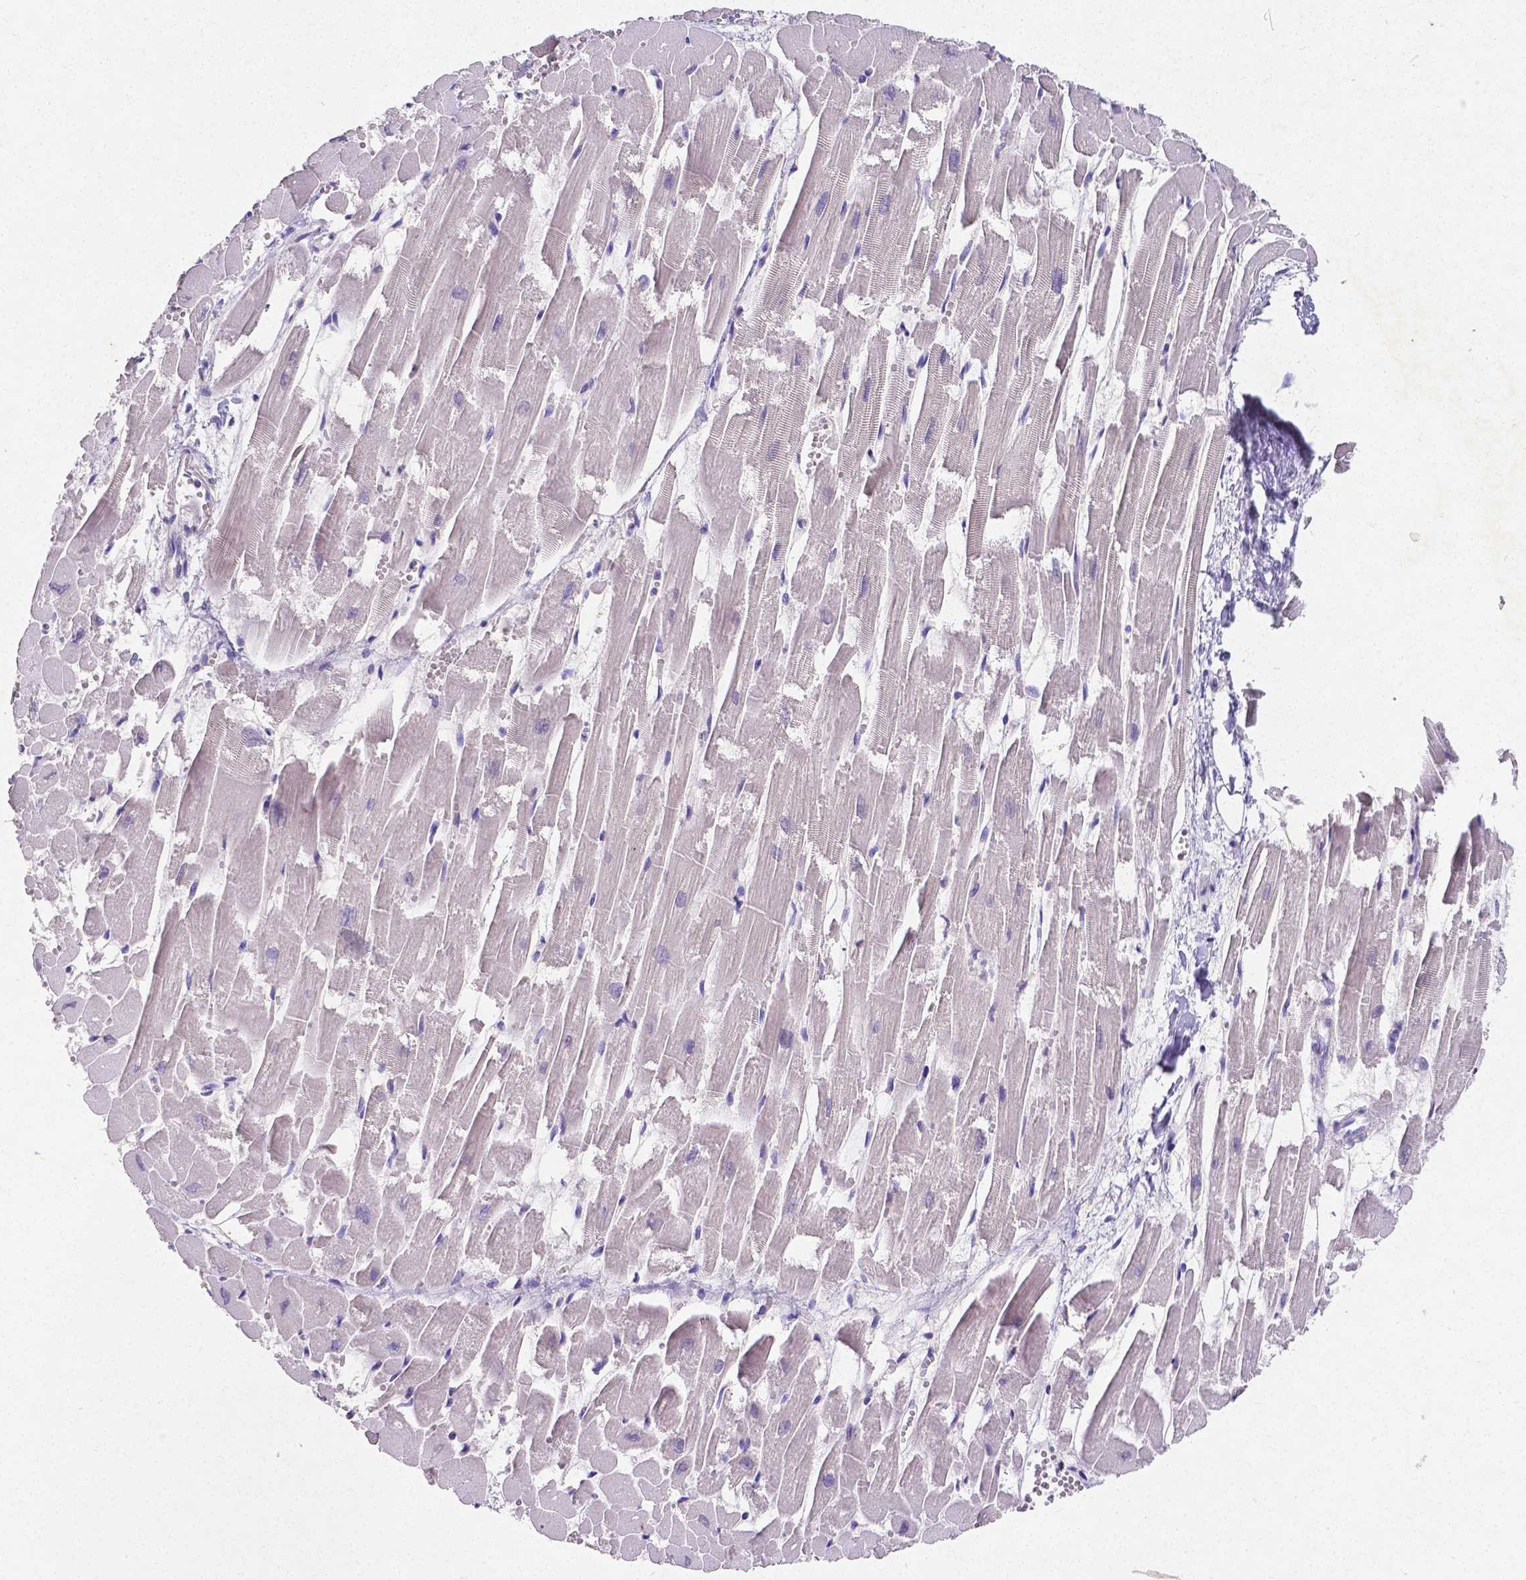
{"staining": {"intensity": "negative", "quantity": "none", "location": "none"}, "tissue": "heart muscle", "cell_type": "Cardiomyocytes", "image_type": "normal", "snomed": [{"axis": "morphology", "description": "Normal tissue, NOS"}, {"axis": "topography", "description": "Heart"}], "caption": "Immunohistochemistry (IHC) of benign heart muscle shows no expression in cardiomyocytes. (Stains: DAB immunohistochemistry (IHC) with hematoxylin counter stain, Microscopy: brightfield microscopy at high magnification).", "gene": "SATB2", "patient": {"sex": "female", "age": 52}}